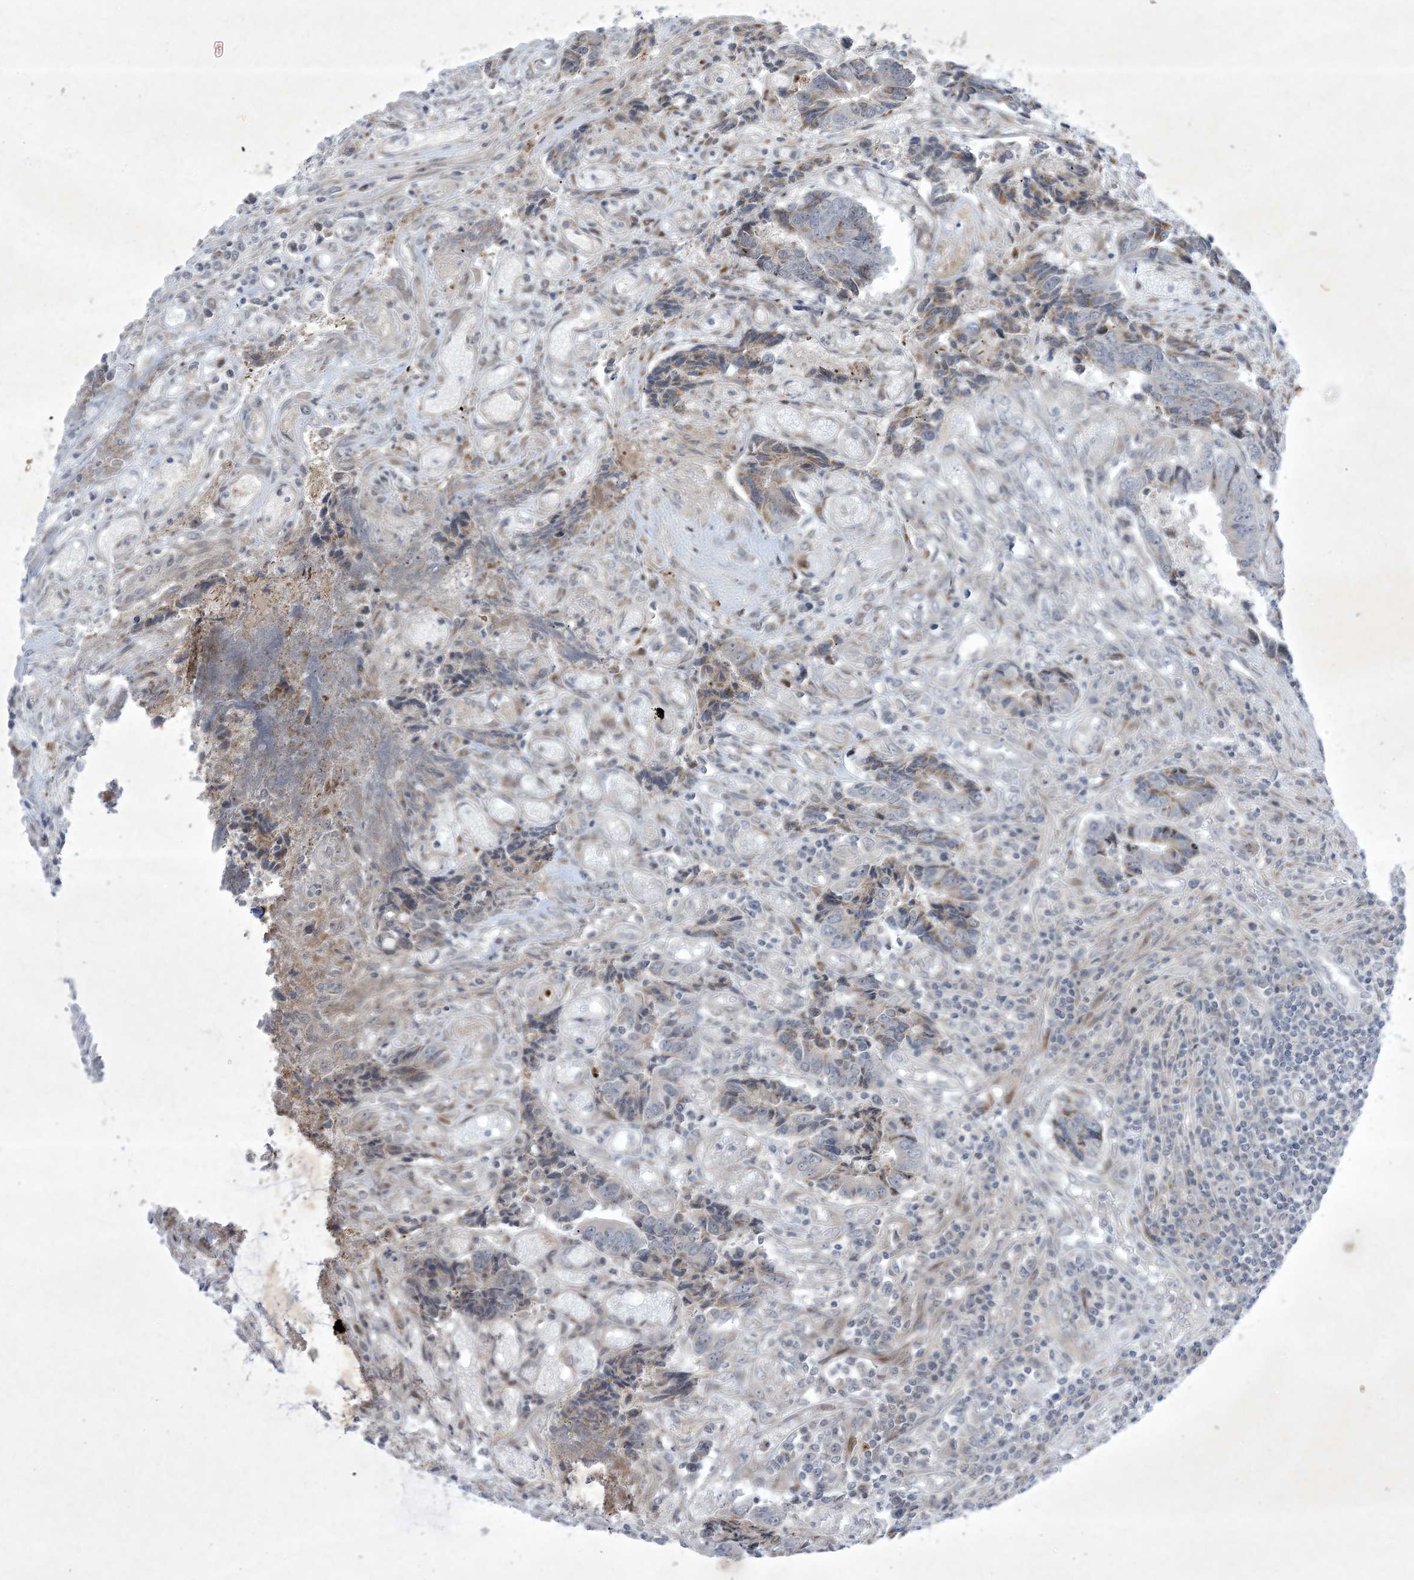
{"staining": {"intensity": "negative", "quantity": "none", "location": "none"}, "tissue": "colorectal cancer", "cell_type": "Tumor cells", "image_type": "cancer", "snomed": [{"axis": "morphology", "description": "Adenocarcinoma, NOS"}, {"axis": "topography", "description": "Rectum"}], "caption": "Histopathology image shows no protein staining in tumor cells of colorectal adenocarcinoma tissue. (DAB (3,3'-diaminobenzidine) IHC, high magnification).", "gene": "SOGA3", "patient": {"sex": "male", "age": 84}}